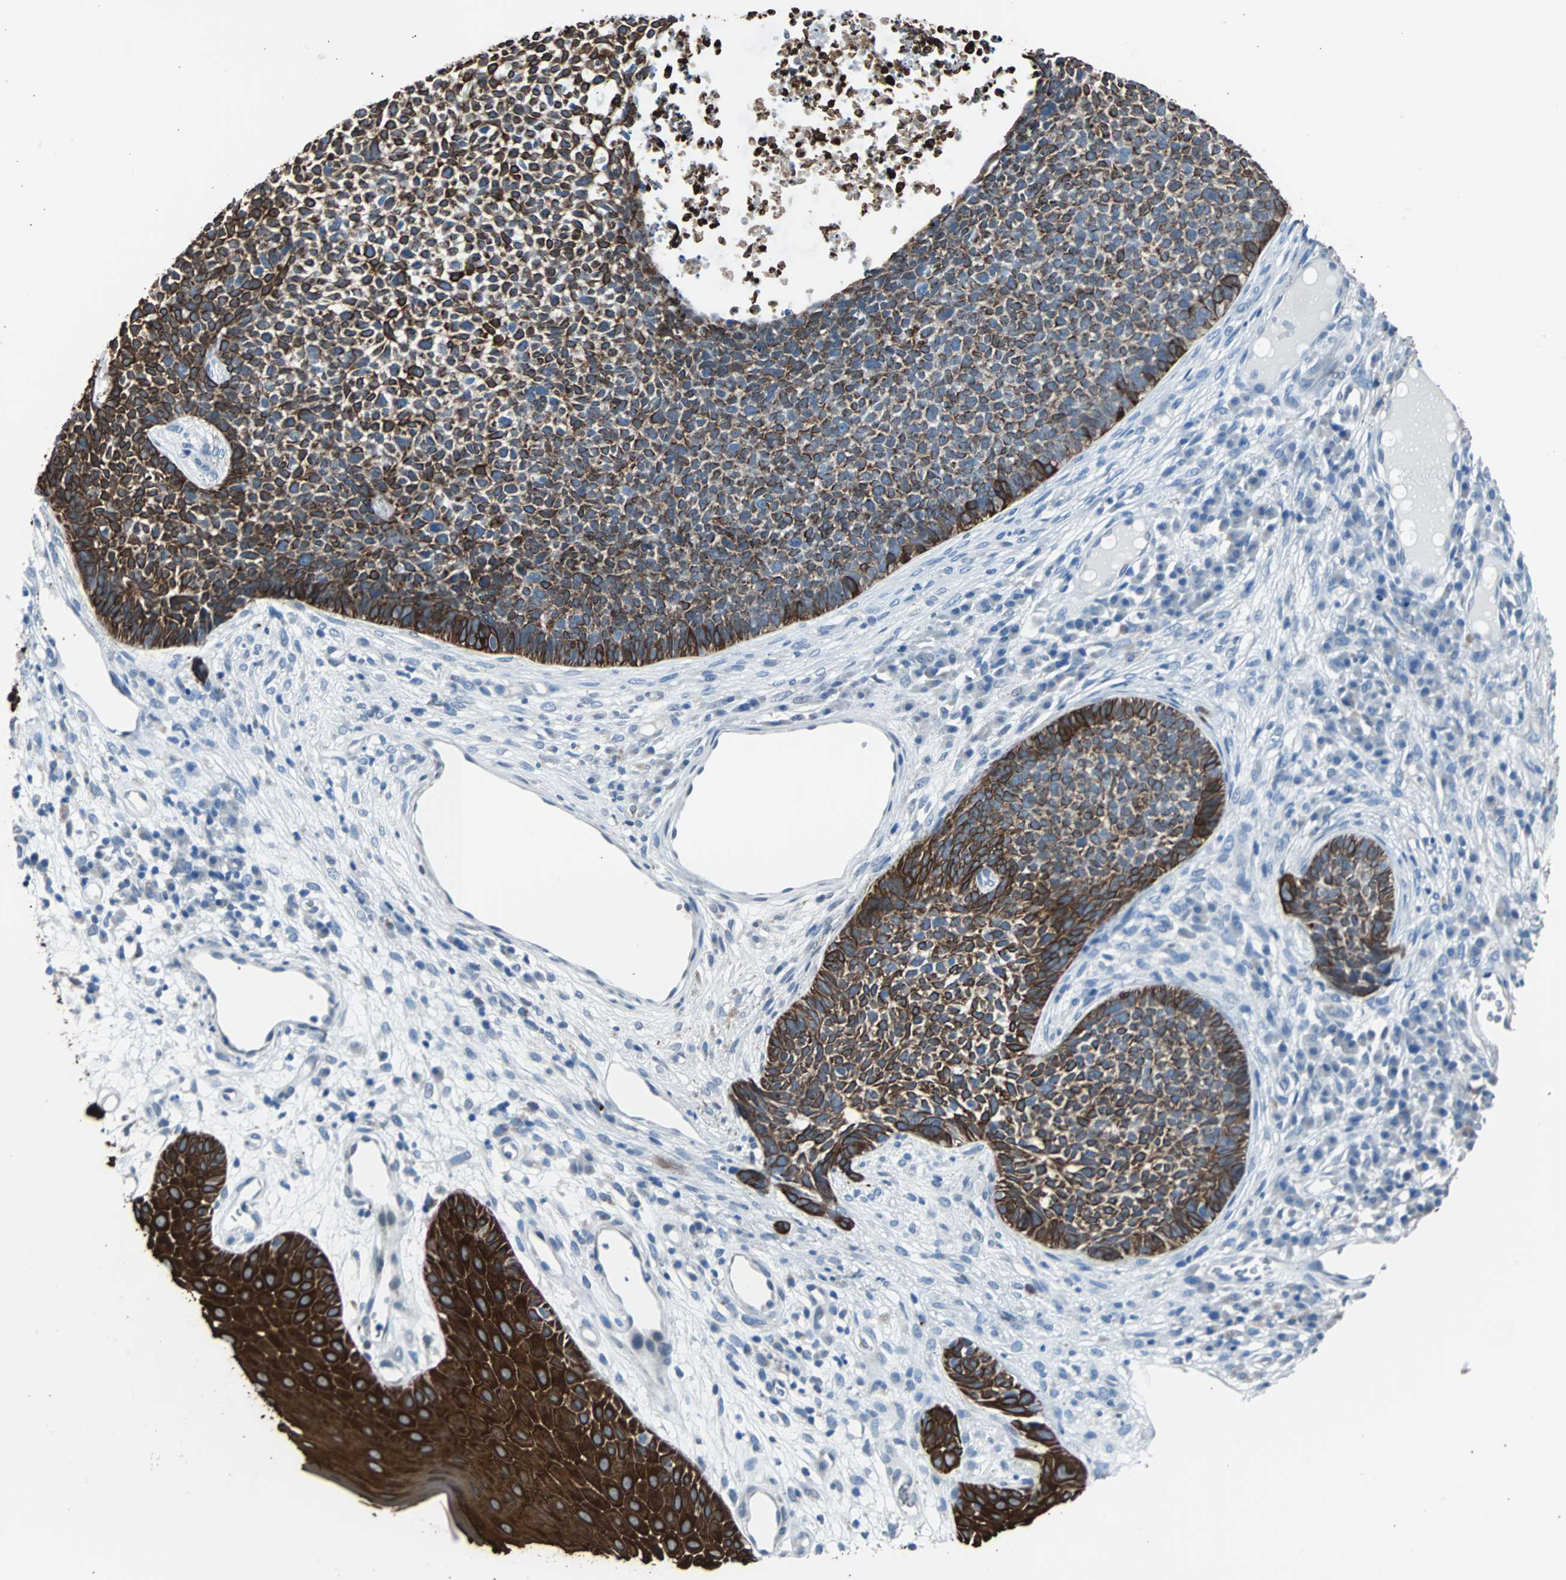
{"staining": {"intensity": "strong", "quantity": ">75%", "location": "cytoplasmic/membranous"}, "tissue": "skin cancer", "cell_type": "Tumor cells", "image_type": "cancer", "snomed": [{"axis": "morphology", "description": "Basal cell carcinoma"}, {"axis": "topography", "description": "Skin"}], "caption": "Strong cytoplasmic/membranous staining is identified in about >75% of tumor cells in skin cancer.", "gene": "KRT7", "patient": {"sex": "female", "age": 84}}